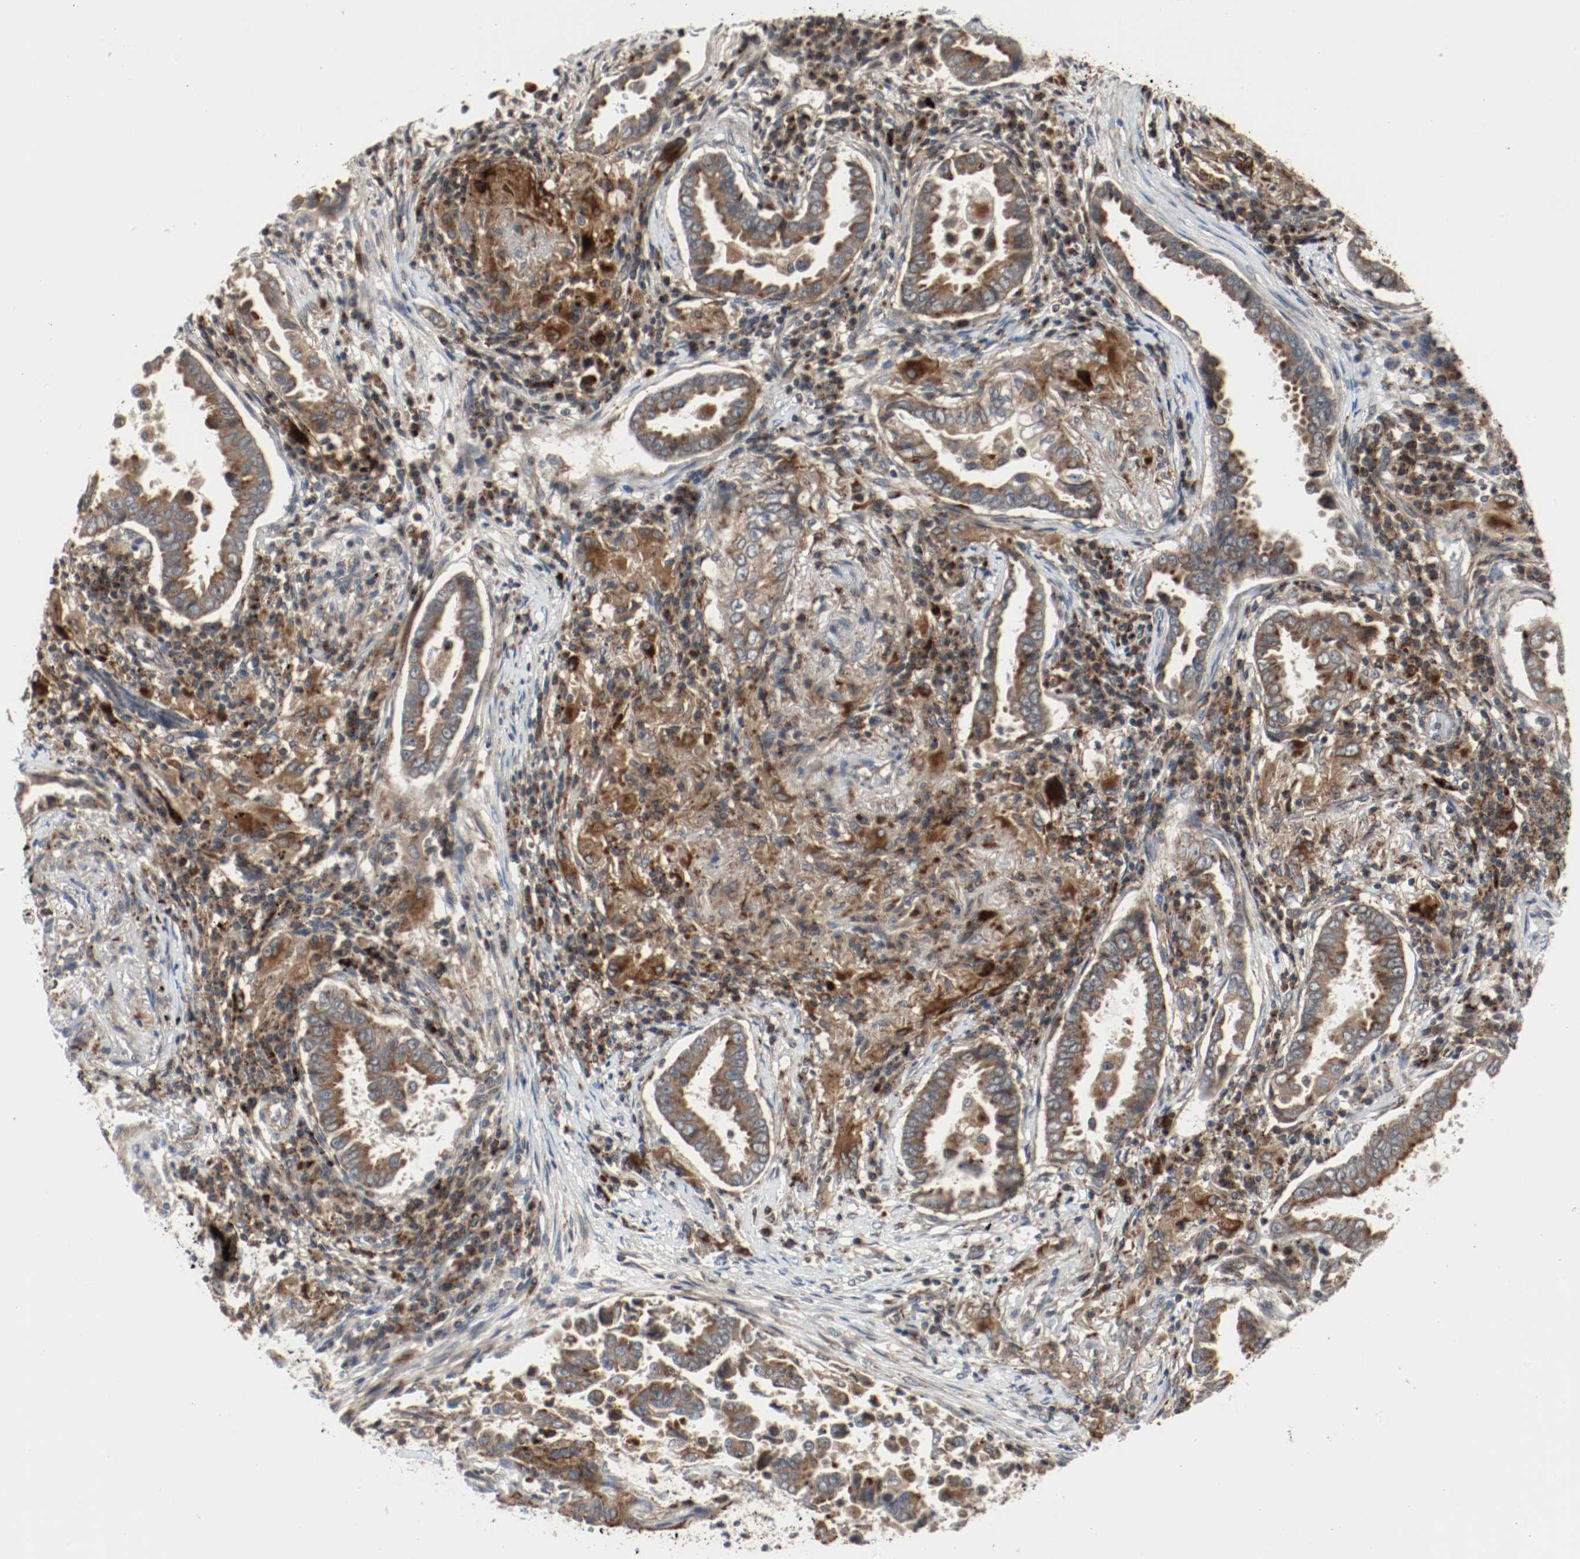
{"staining": {"intensity": "moderate", "quantity": ">75%", "location": "cytoplasmic/membranous"}, "tissue": "lung cancer", "cell_type": "Tumor cells", "image_type": "cancer", "snomed": [{"axis": "morphology", "description": "Normal tissue, NOS"}, {"axis": "morphology", "description": "Inflammation, NOS"}, {"axis": "morphology", "description": "Adenocarcinoma, NOS"}, {"axis": "topography", "description": "Lung"}], "caption": "A high-resolution image shows immunohistochemistry (IHC) staining of lung adenocarcinoma, which reveals moderate cytoplasmic/membranous staining in about >75% of tumor cells.", "gene": "LAMP2", "patient": {"sex": "female", "age": 64}}